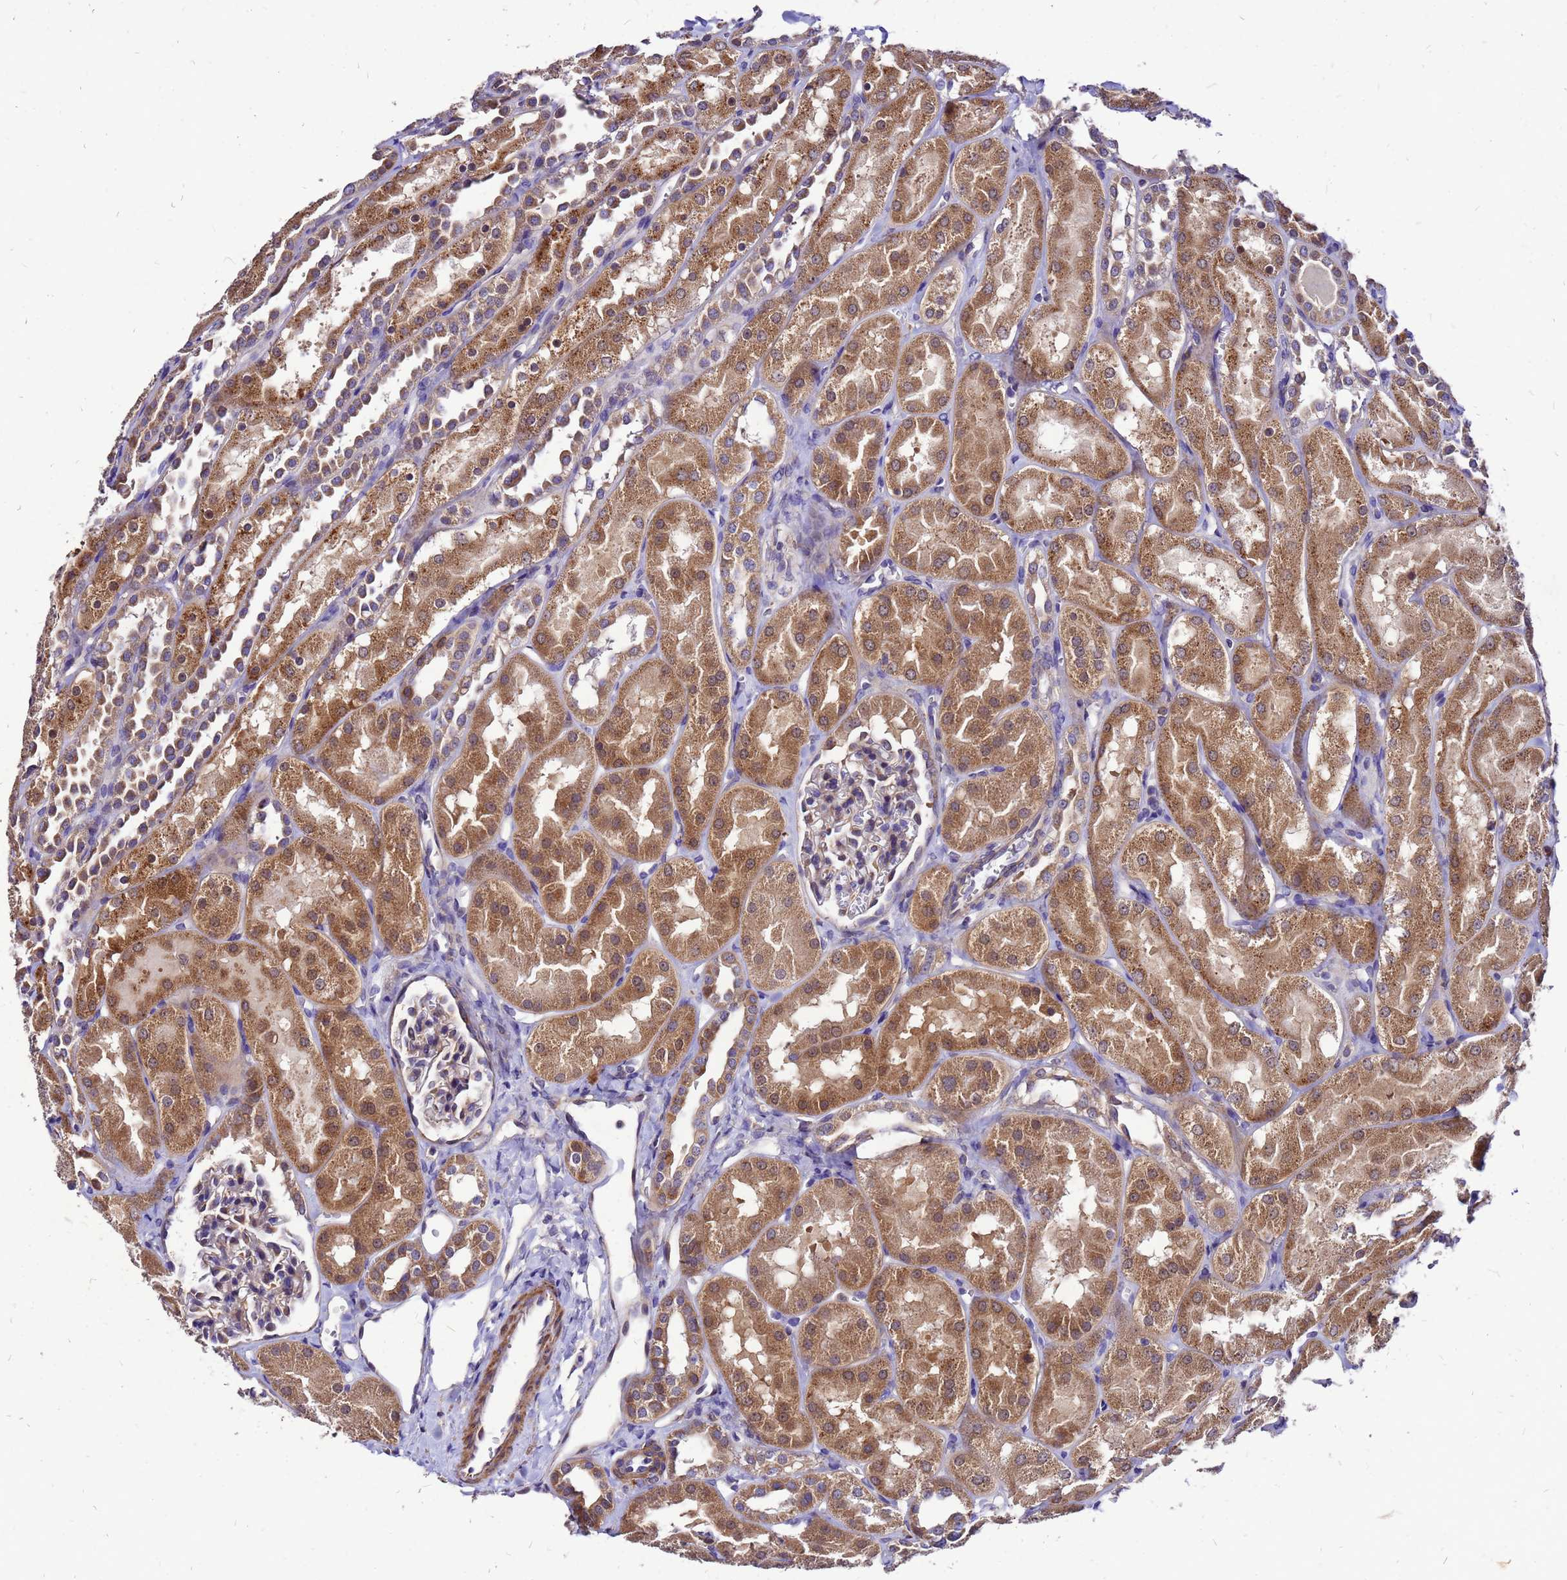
{"staining": {"intensity": "weak", "quantity": "25%-75%", "location": "cytoplasmic/membranous"}, "tissue": "kidney", "cell_type": "Cells in glomeruli", "image_type": "normal", "snomed": [{"axis": "morphology", "description": "Normal tissue, NOS"}, {"axis": "topography", "description": "Kidney"}, {"axis": "topography", "description": "Urinary bladder"}], "caption": "Normal kidney shows weak cytoplasmic/membranous expression in about 25%-75% of cells in glomeruli, visualized by immunohistochemistry.", "gene": "DUSP23", "patient": {"sex": "male", "age": 16}}